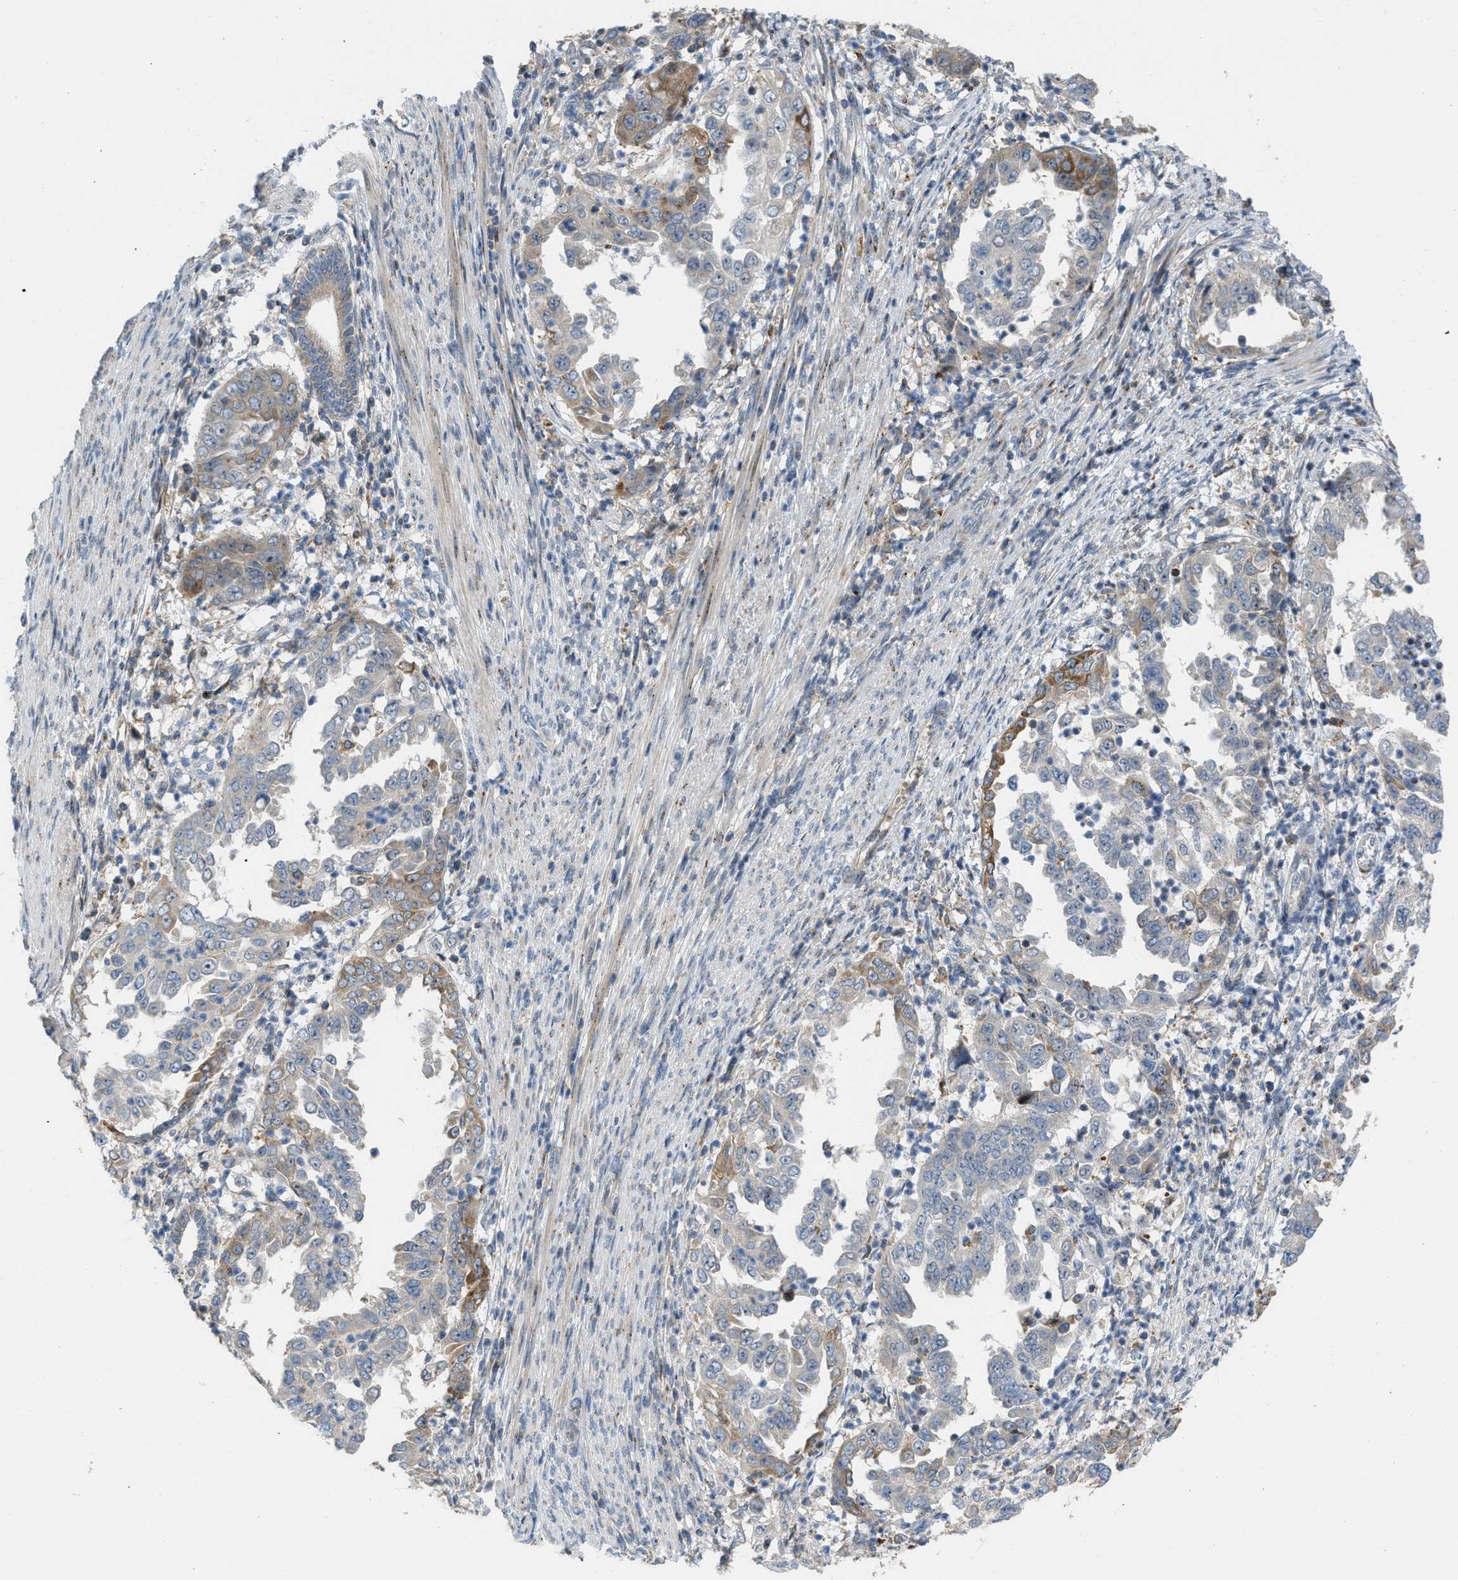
{"staining": {"intensity": "negative", "quantity": "none", "location": "none"}, "tissue": "endometrial cancer", "cell_type": "Tumor cells", "image_type": "cancer", "snomed": [{"axis": "morphology", "description": "Adenocarcinoma, NOS"}, {"axis": "topography", "description": "Endometrium"}], "caption": "An IHC histopathology image of endometrial cancer is shown. There is no staining in tumor cells of endometrial cancer.", "gene": "DIPK1A", "patient": {"sex": "female", "age": 85}}